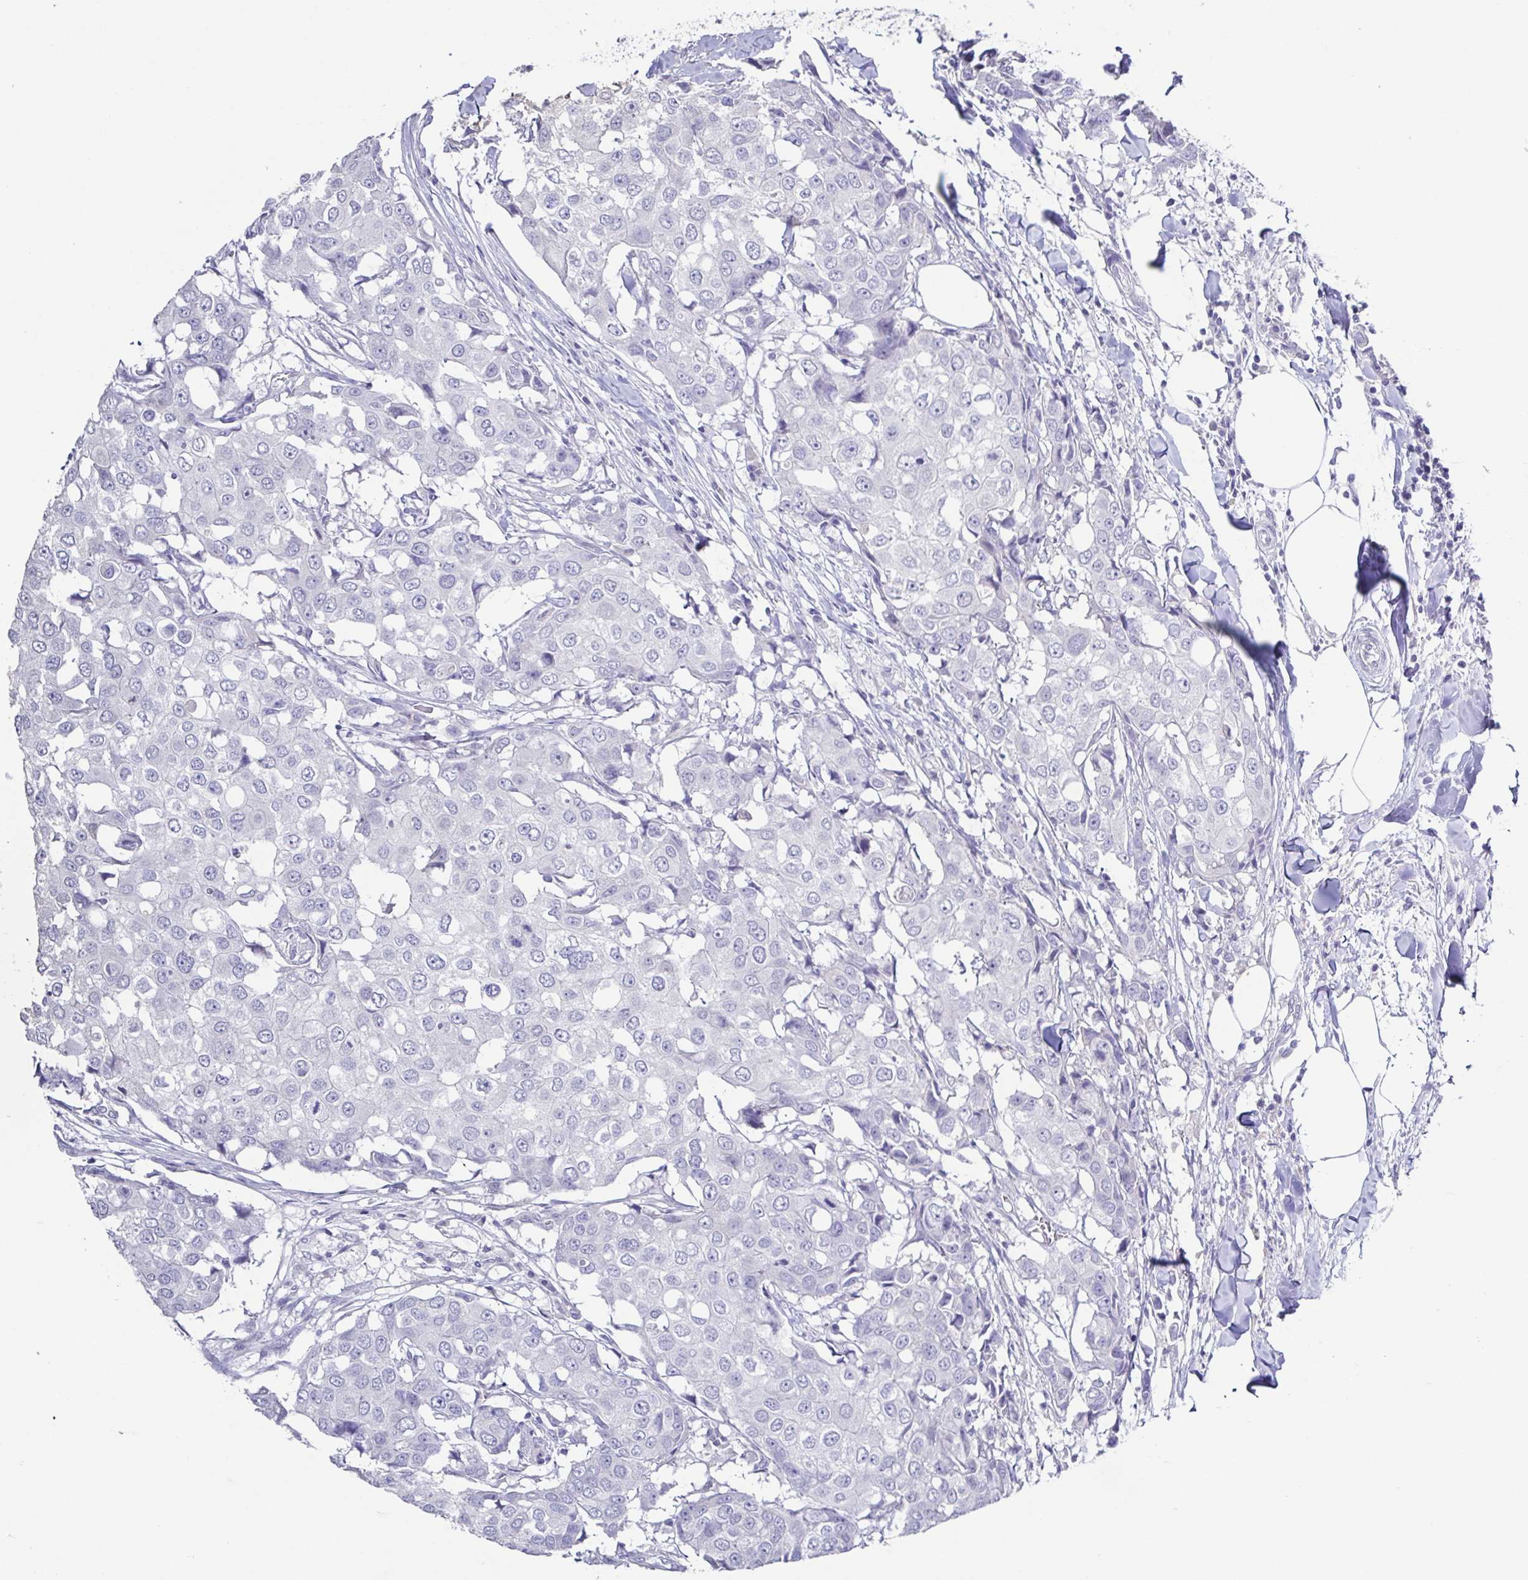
{"staining": {"intensity": "negative", "quantity": "none", "location": "none"}, "tissue": "breast cancer", "cell_type": "Tumor cells", "image_type": "cancer", "snomed": [{"axis": "morphology", "description": "Duct carcinoma"}, {"axis": "topography", "description": "Breast"}], "caption": "An immunohistochemistry histopathology image of breast invasive ductal carcinoma is shown. There is no staining in tumor cells of breast invasive ductal carcinoma.", "gene": "RDH11", "patient": {"sex": "female", "age": 27}}